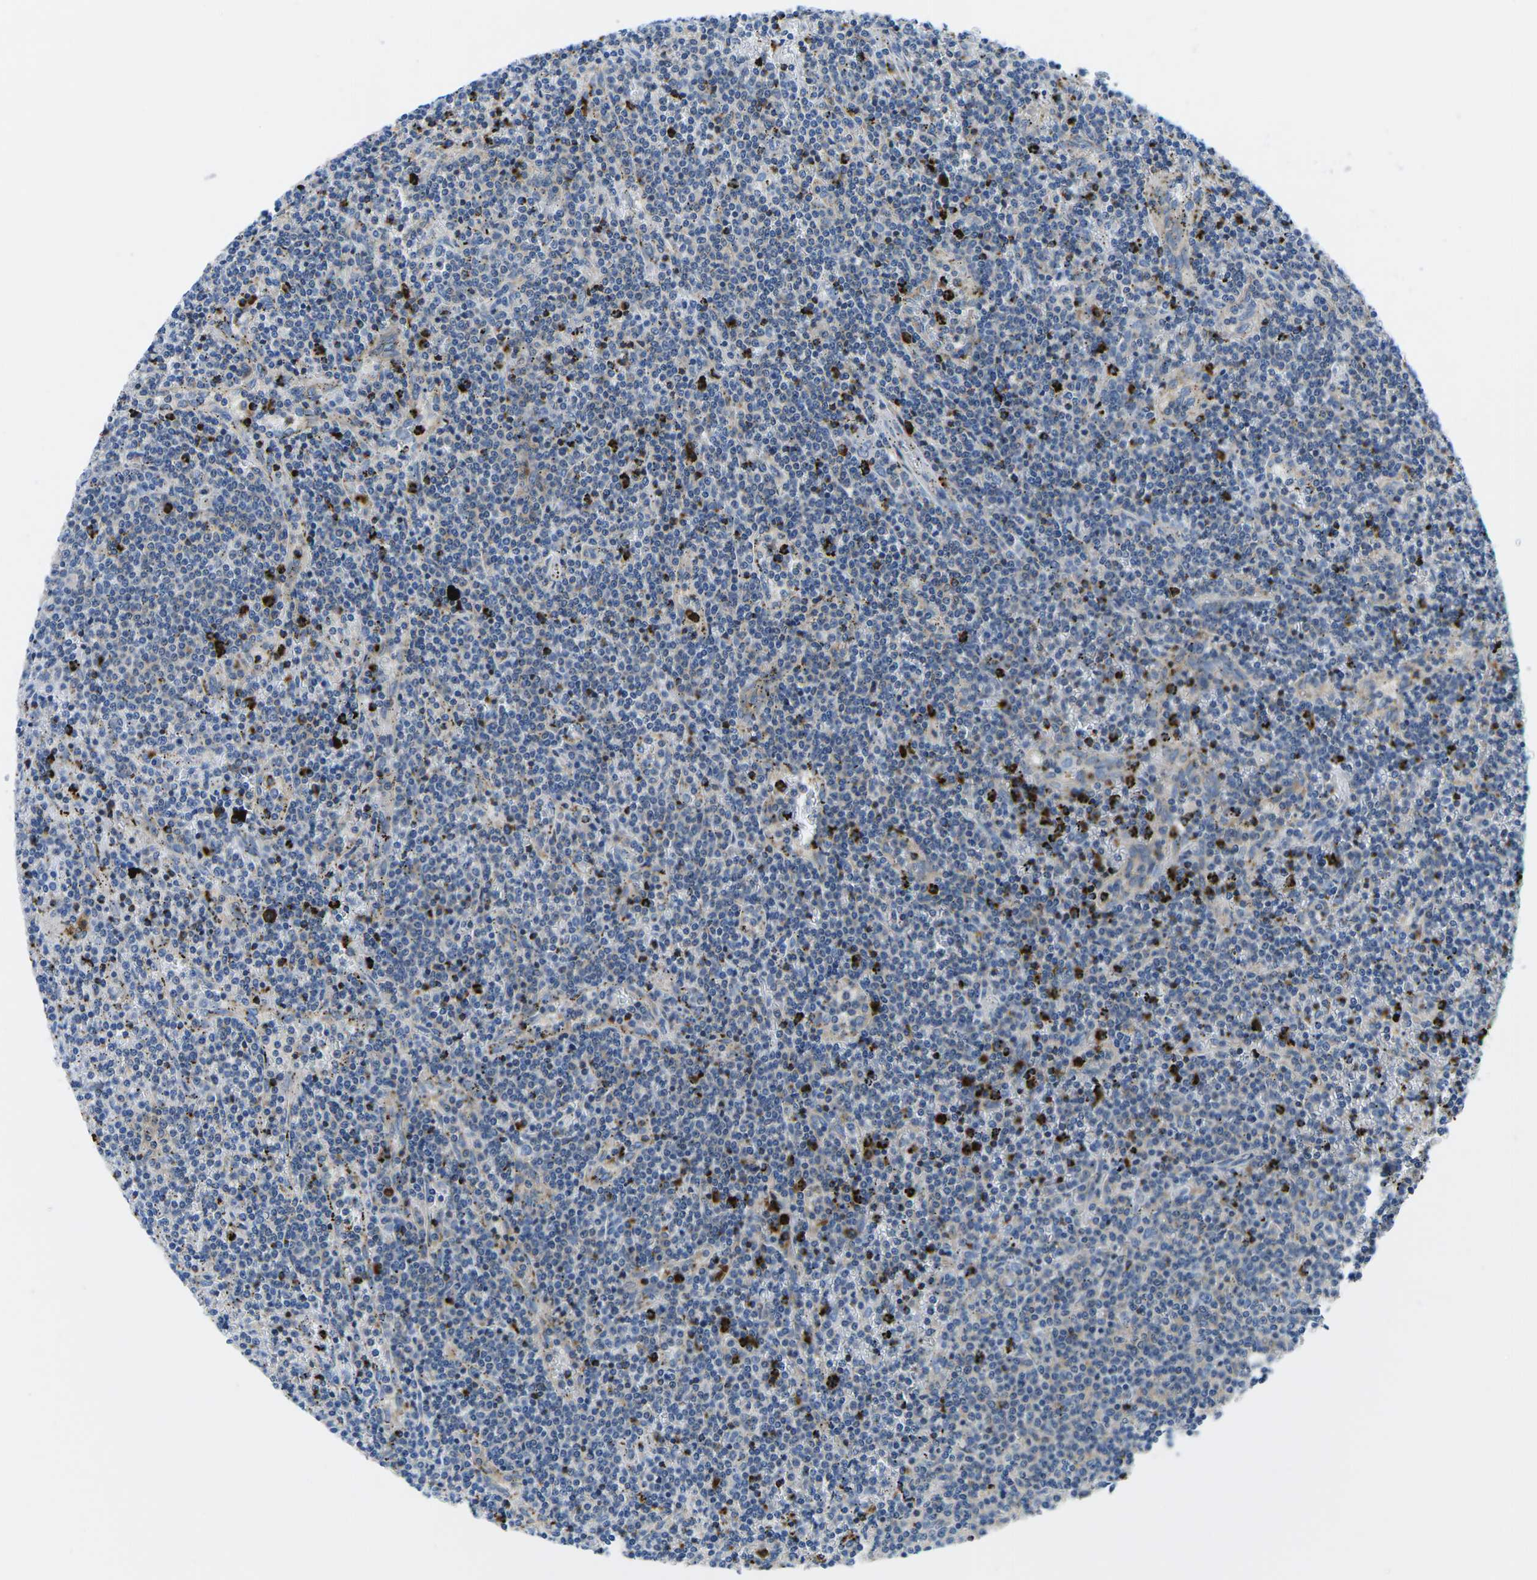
{"staining": {"intensity": "moderate", "quantity": "<25%", "location": "cytoplasmic/membranous"}, "tissue": "lymphoma", "cell_type": "Tumor cells", "image_type": "cancer", "snomed": [{"axis": "morphology", "description": "Malignant lymphoma, non-Hodgkin's type, Low grade"}, {"axis": "topography", "description": "Spleen"}], "caption": "The histopathology image reveals a brown stain indicating the presence of a protein in the cytoplasmic/membranous of tumor cells in lymphoma.", "gene": "MC4R", "patient": {"sex": "female", "age": 50}}